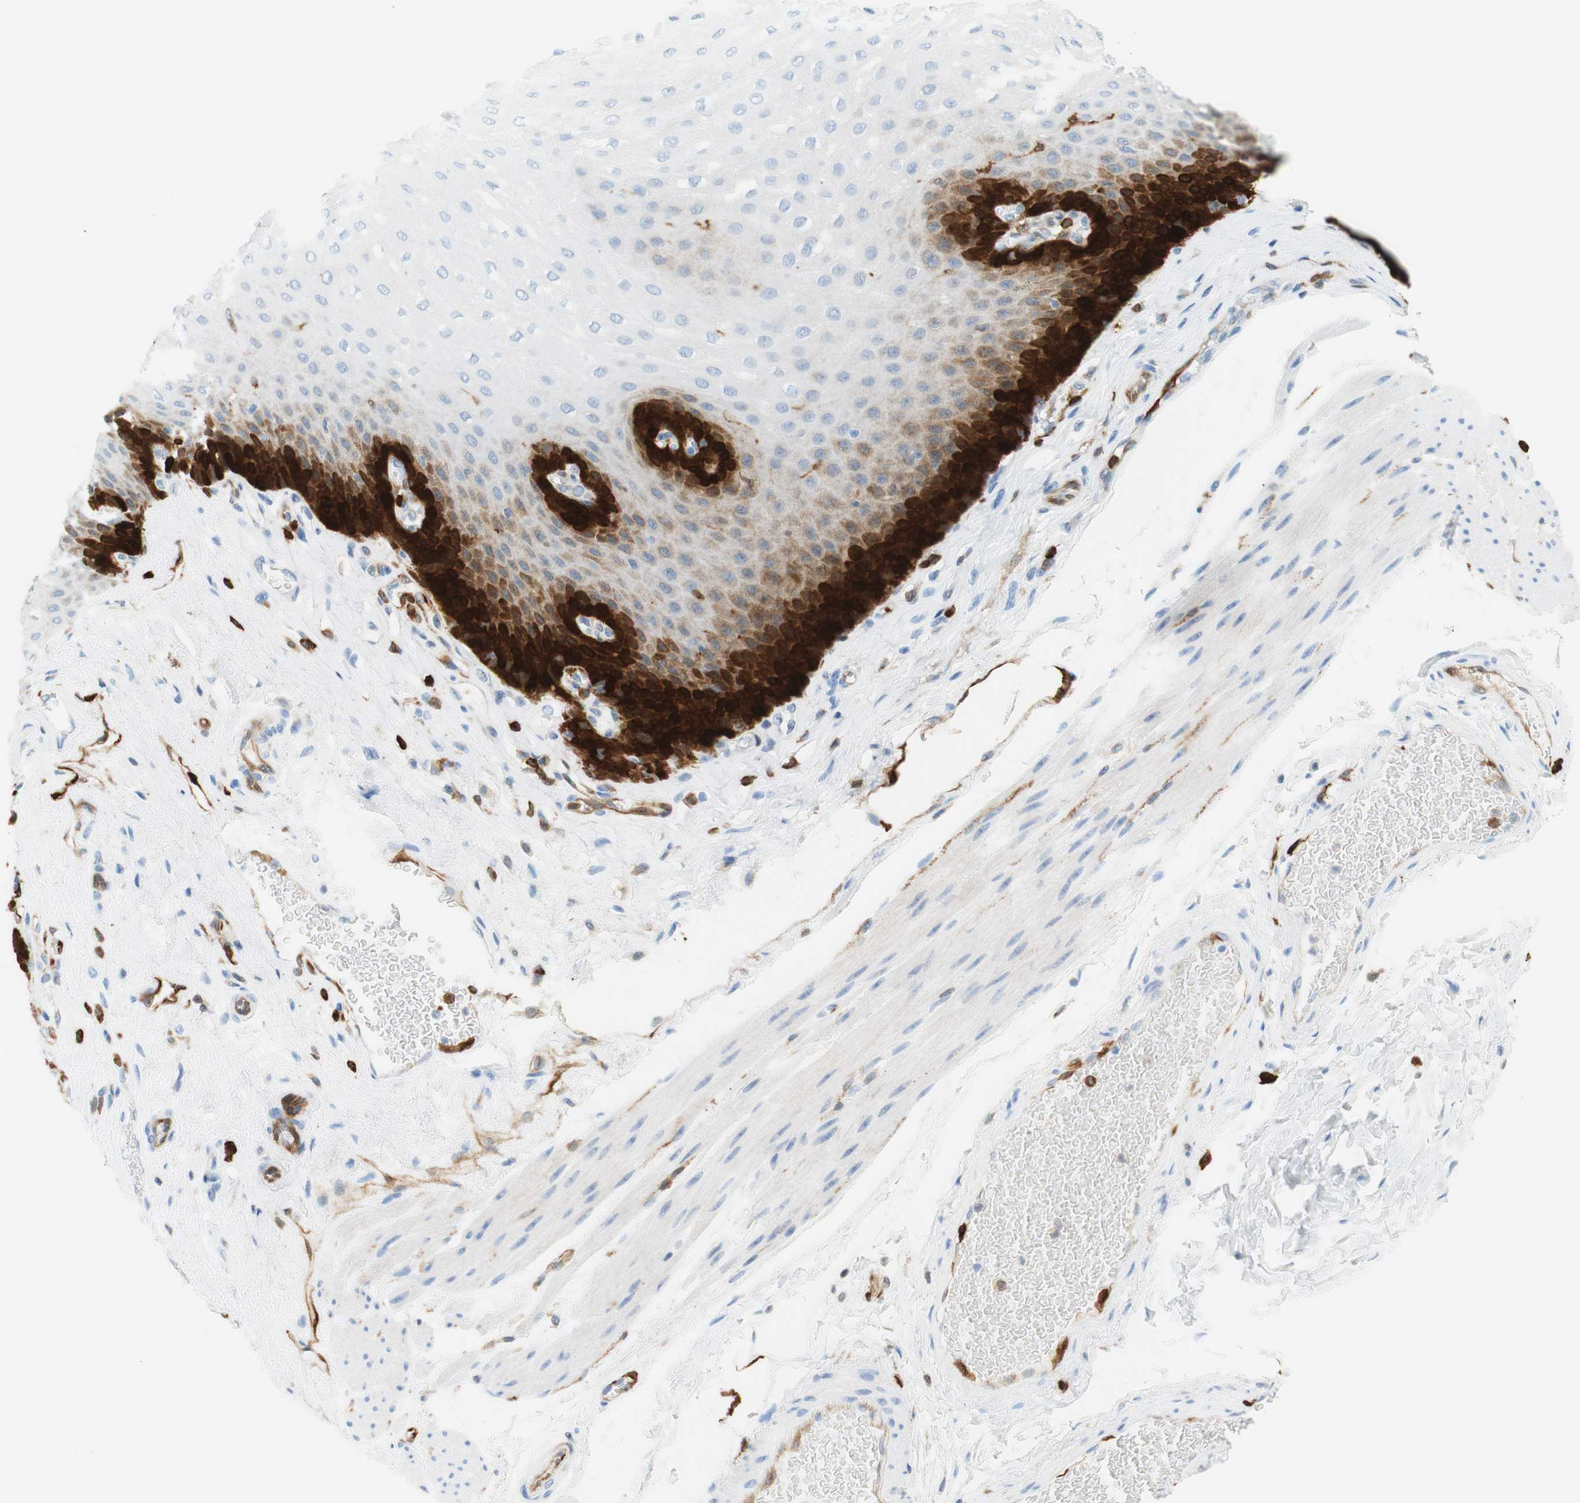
{"staining": {"intensity": "strong", "quantity": "<25%", "location": "cytoplasmic/membranous,nuclear"}, "tissue": "esophagus", "cell_type": "Squamous epithelial cells", "image_type": "normal", "snomed": [{"axis": "morphology", "description": "Normal tissue, NOS"}, {"axis": "topography", "description": "Esophagus"}], "caption": "High-magnification brightfield microscopy of benign esophagus stained with DAB (brown) and counterstained with hematoxylin (blue). squamous epithelial cells exhibit strong cytoplasmic/membranous,nuclear expression is appreciated in approximately<25% of cells. Immunohistochemistry (ihc) stains the protein of interest in brown and the nuclei are stained blue.", "gene": "STMN1", "patient": {"sex": "female", "age": 72}}